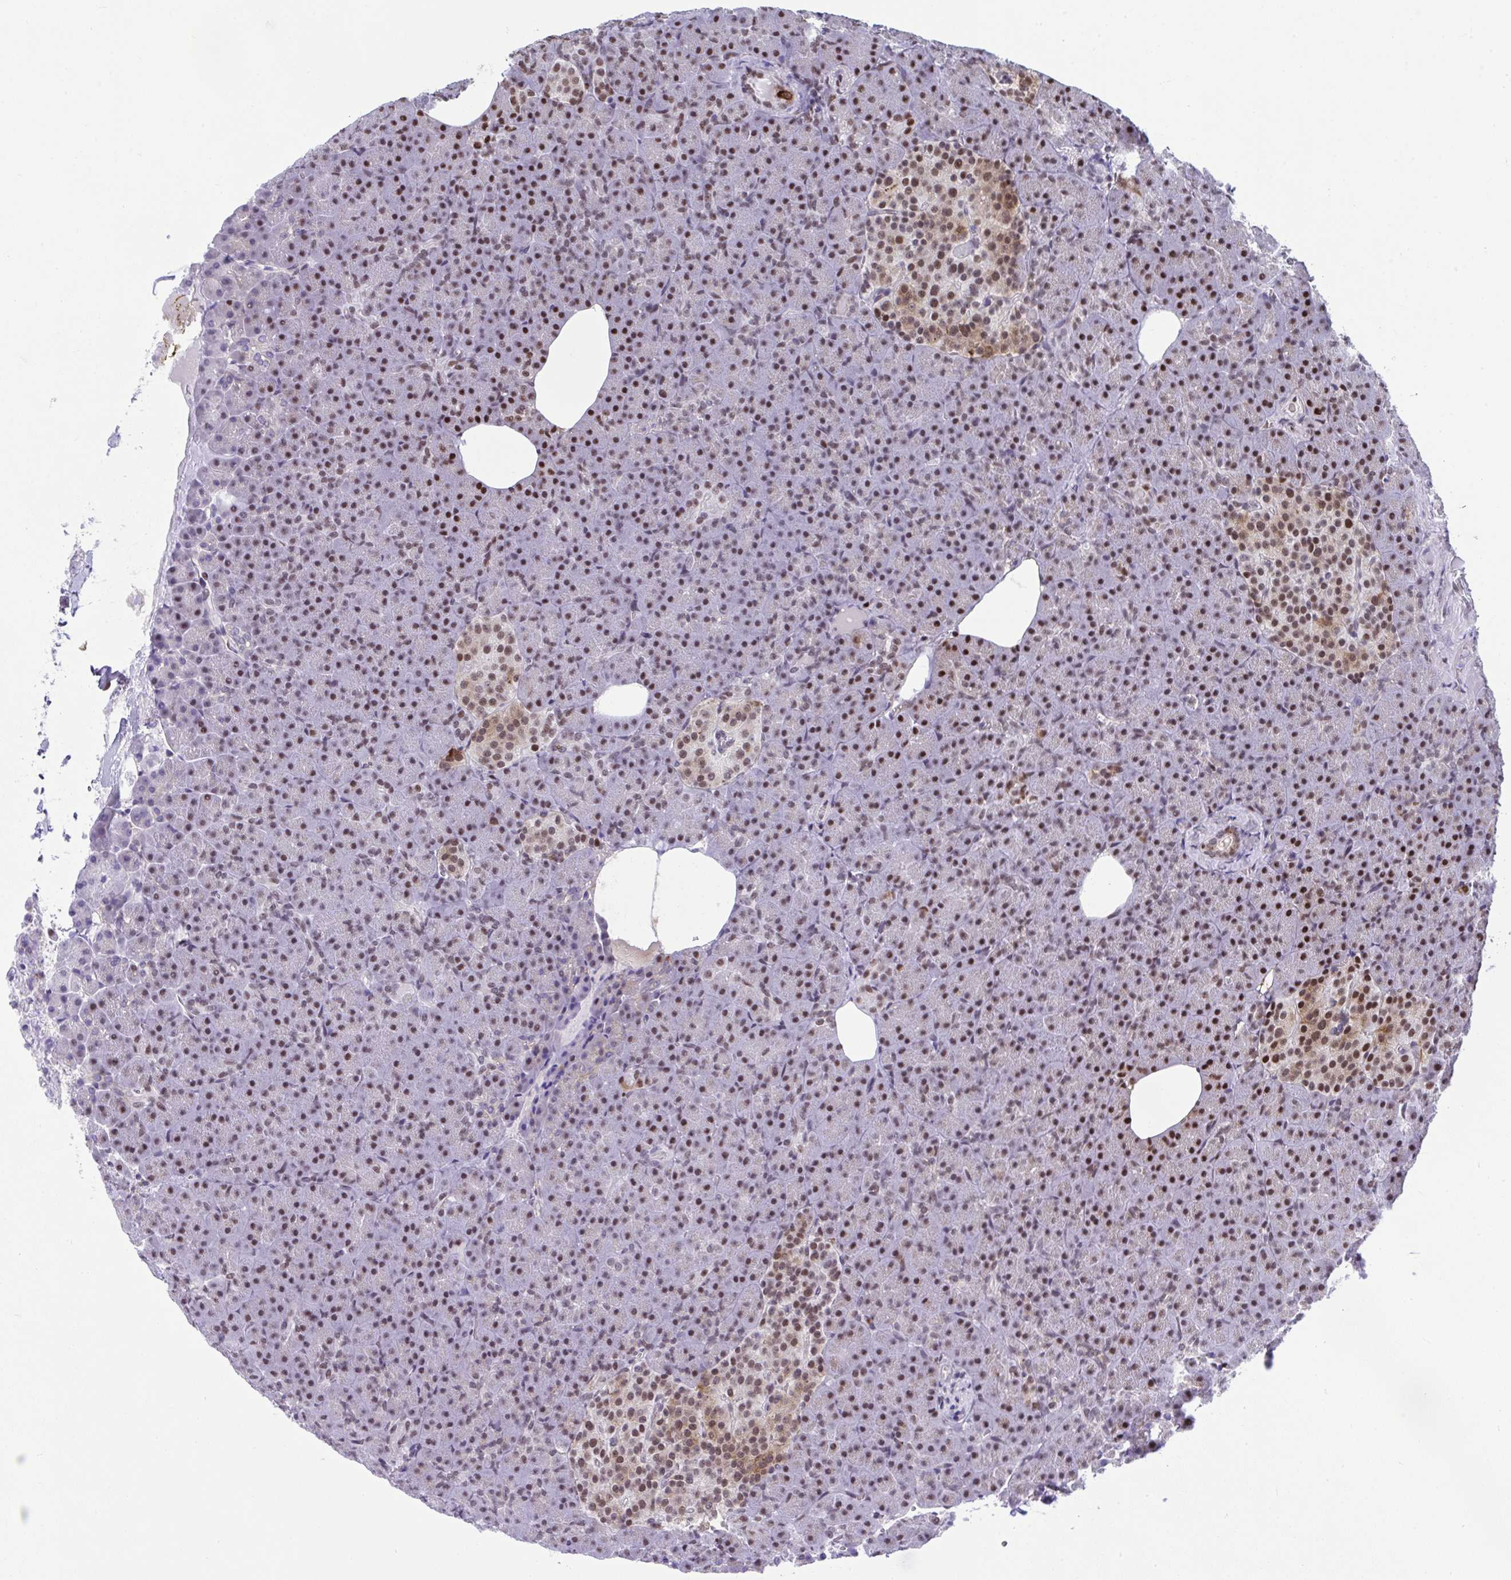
{"staining": {"intensity": "moderate", "quantity": "25%-75%", "location": "nuclear"}, "tissue": "pancreas", "cell_type": "Exocrine glandular cells", "image_type": "normal", "snomed": [{"axis": "morphology", "description": "Normal tissue, NOS"}, {"axis": "topography", "description": "Pancreas"}], "caption": "Brown immunohistochemical staining in benign human pancreas demonstrates moderate nuclear staining in approximately 25%-75% of exocrine glandular cells. (Stains: DAB (3,3'-diaminobenzidine) in brown, nuclei in blue, Microscopy: brightfield microscopy at high magnification).", "gene": "SLC35C2", "patient": {"sex": "female", "age": 74}}